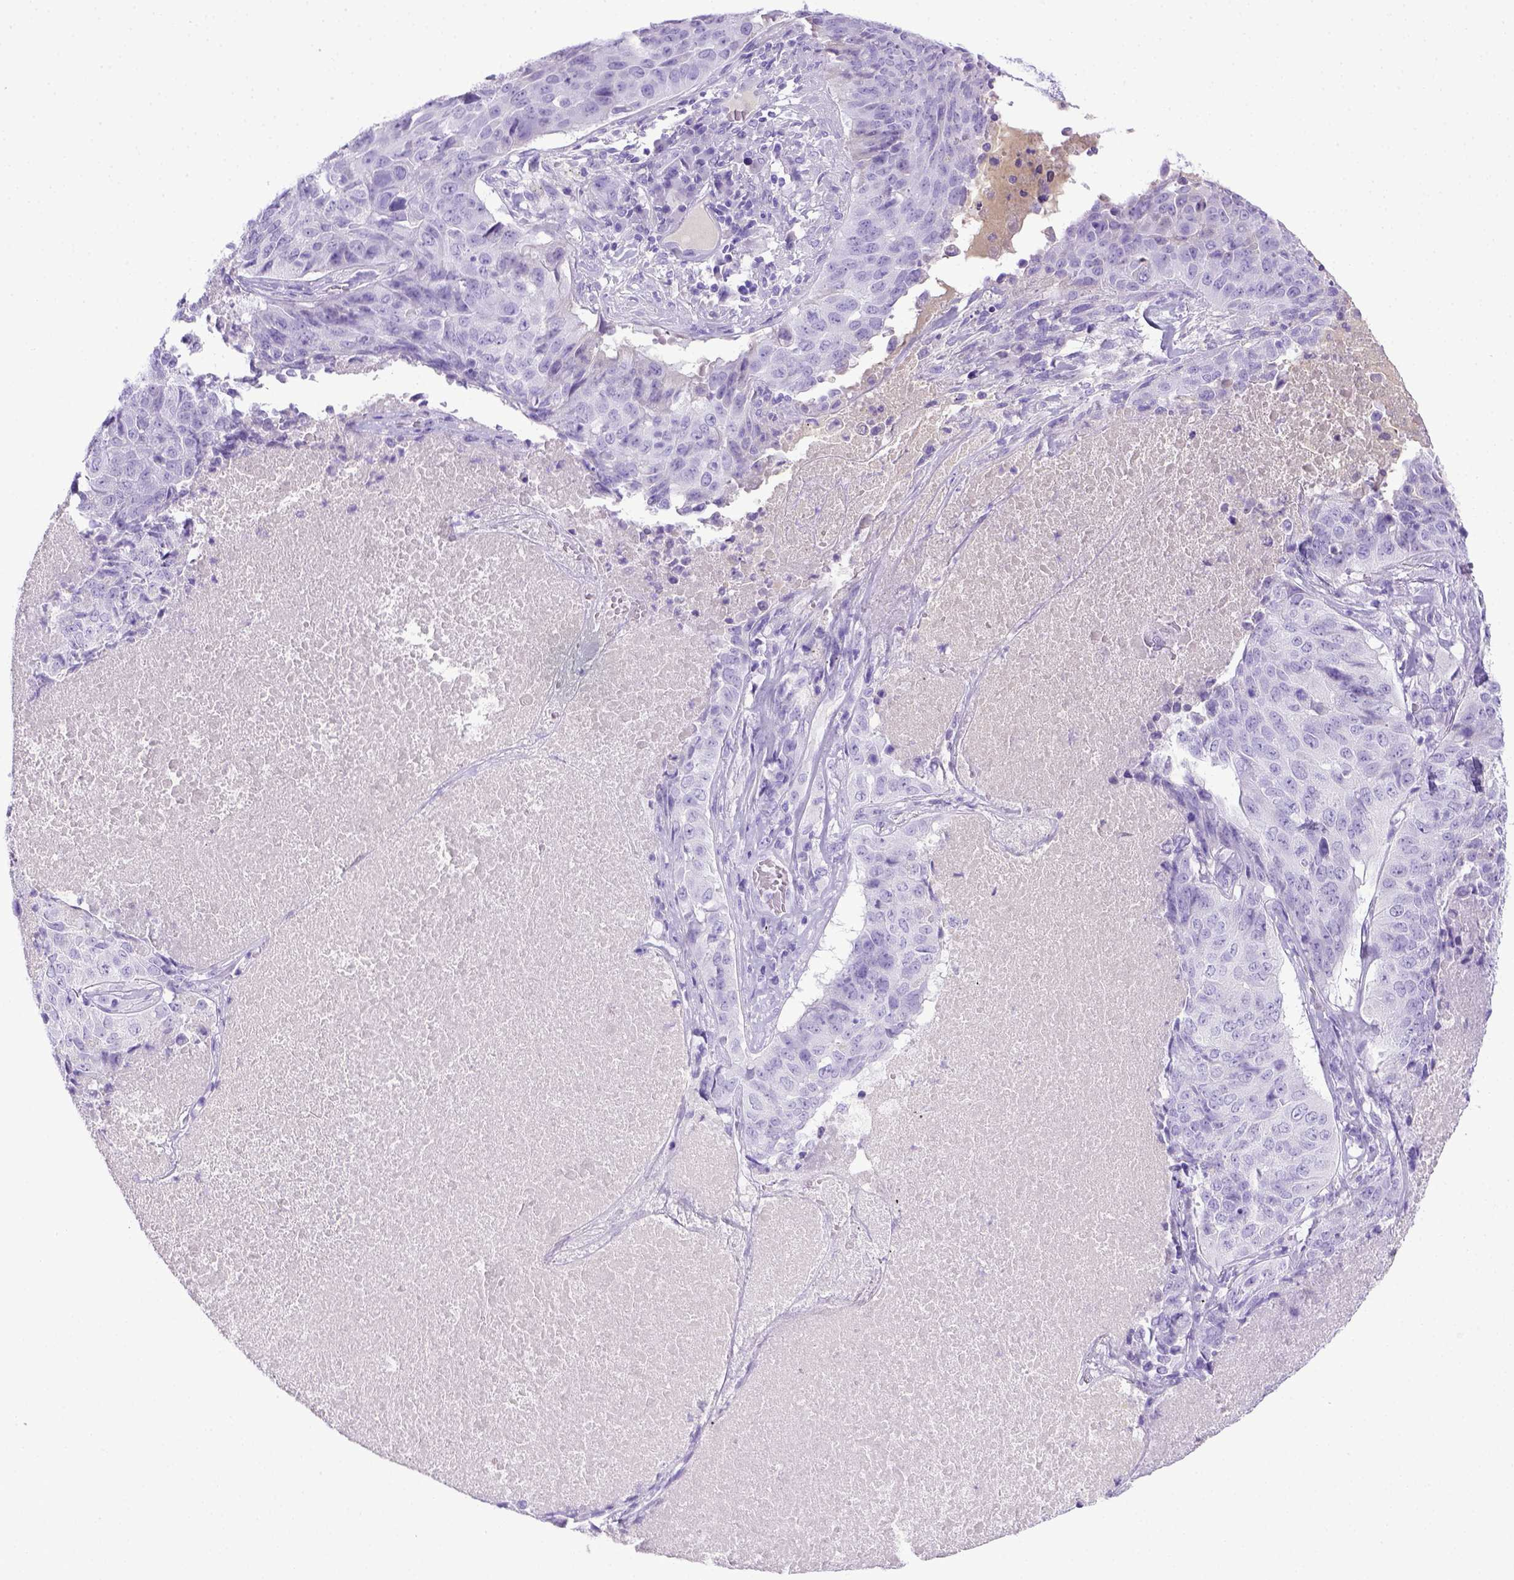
{"staining": {"intensity": "negative", "quantity": "none", "location": "none"}, "tissue": "lung cancer", "cell_type": "Tumor cells", "image_type": "cancer", "snomed": [{"axis": "morphology", "description": "Normal tissue, NOS"}, {"axis": "morphology", "description": "Squamous cell carcinoma, NOS"}, {"axis": "topography", "description": "Bronchus"}, {"axis": "topography", "description": "Lung"}], "caption": "Photomicrograph shows no protein staining in tumor cells of squamous cell carcinoma (lung) tissue.", "gene": "ITIH4", "patient": {"sex": "male", "age": 64}}